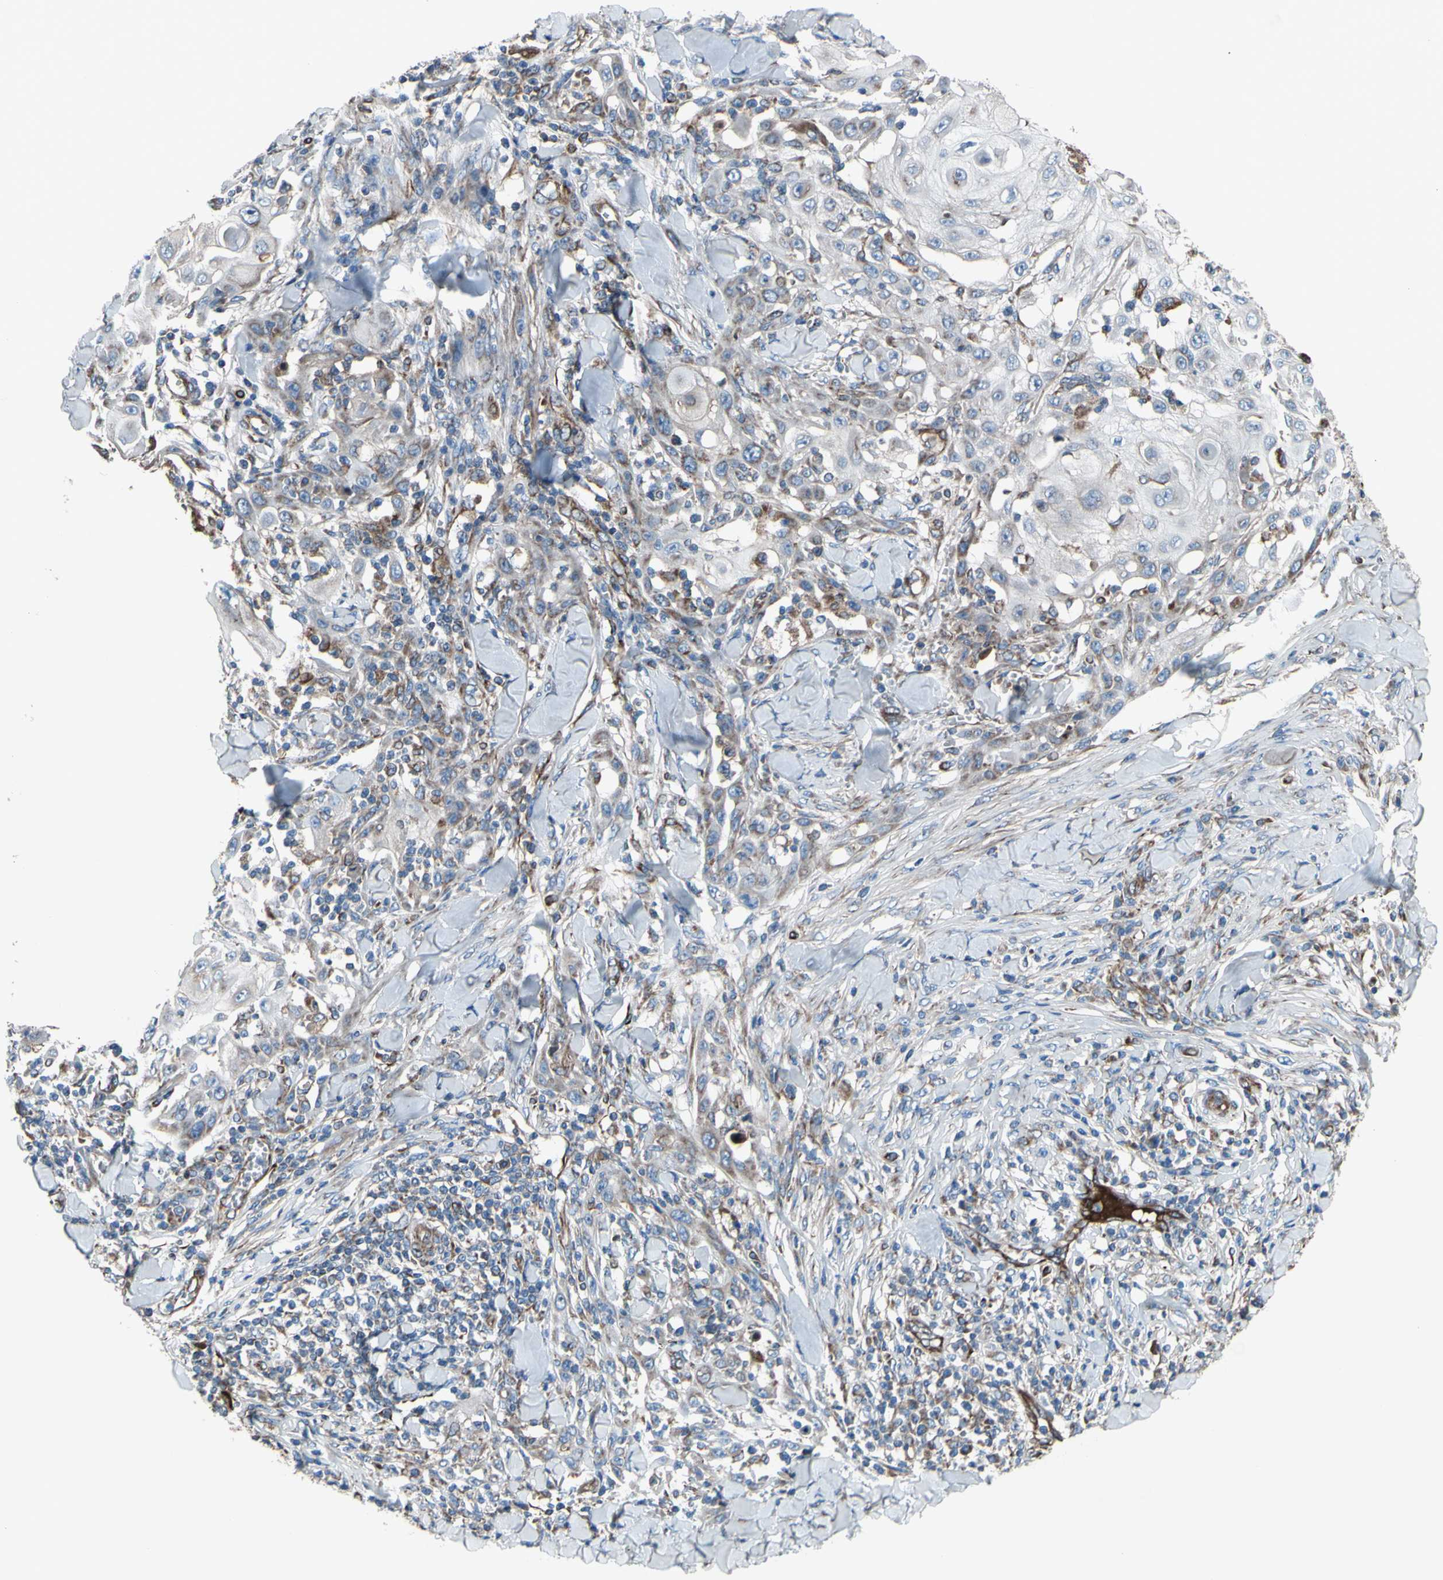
{"staining": {"intensity": "weak", "quantity": "25%-75%", "location": "cytoplasmic/membranous"}, "tissue": "skin cancer", "cell_type": "Tumor cells", "image_type": "cancer", "snomed": [{"axis": "morphology", "description": "Squamous cell carcinoma, NOS"}, {"axis": "topography", "description": "Skin"}], "caption": "Protein expression by immunohistochemistry (IHC) reveals weak cytoplasmic/membranous staining in about 25%-75% of tumor cells in skin cancer (squamous cell carcinoma).", "gene": "EMC7", "patient": {"sex": "male", "age": 24}}